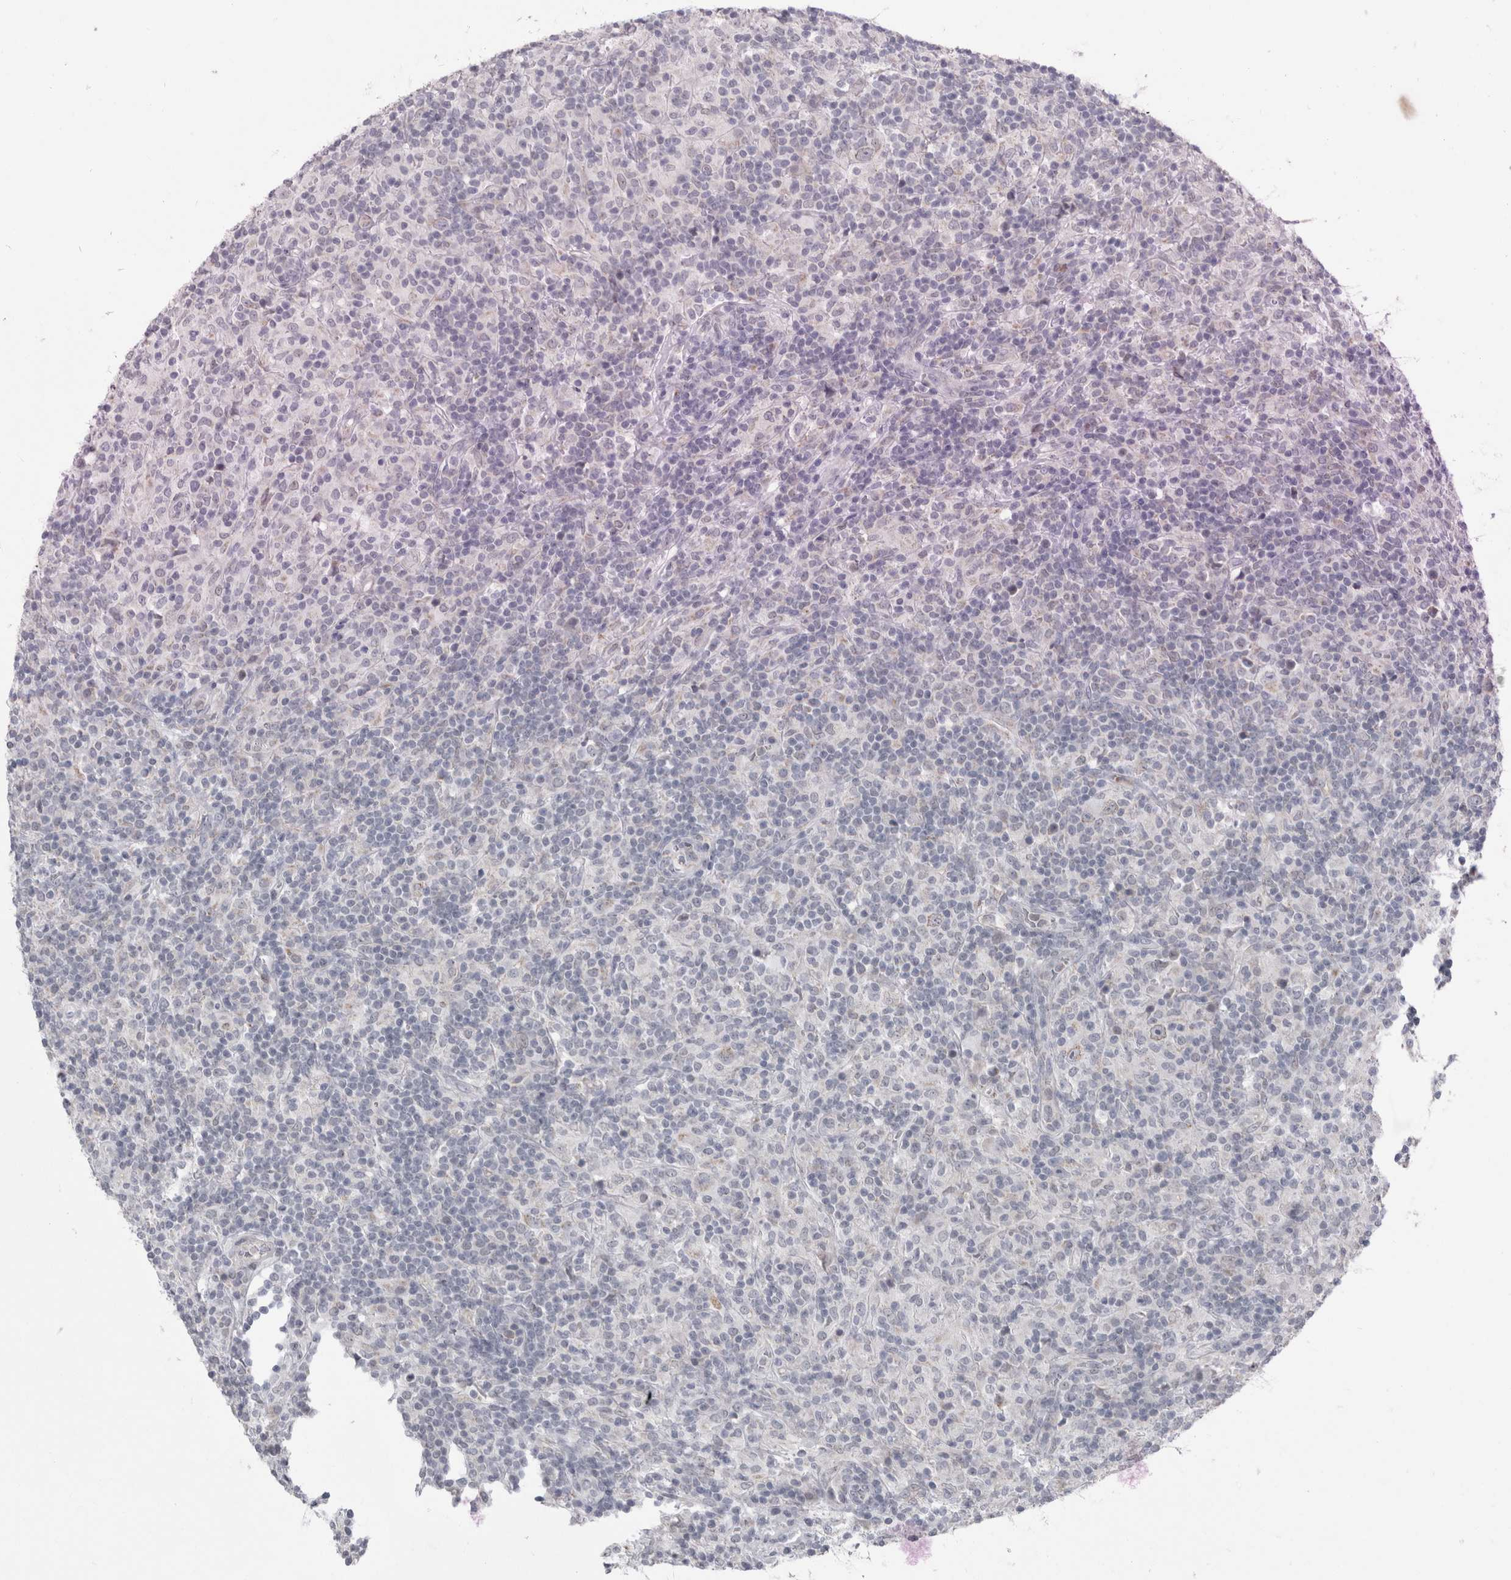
{"staining": {"intensity": "negative", "quantity": "none", "location": "none"}, "tissue": "lymphoma", "cell_type": "Tumor cells", "image_type": "cancer", "snomed": [{"axis": "morphology", "description": "Hodgkin's disease, NOS"}, {"axis": "topography", "description": "Lymph node"}], "caption": "This is an immunohistochemistry micrograph of human Hodgkin's disease. There is no expression in tumor cells.", "gene": "PLIN1", "patient": {"sex": "male", "age": 70}}